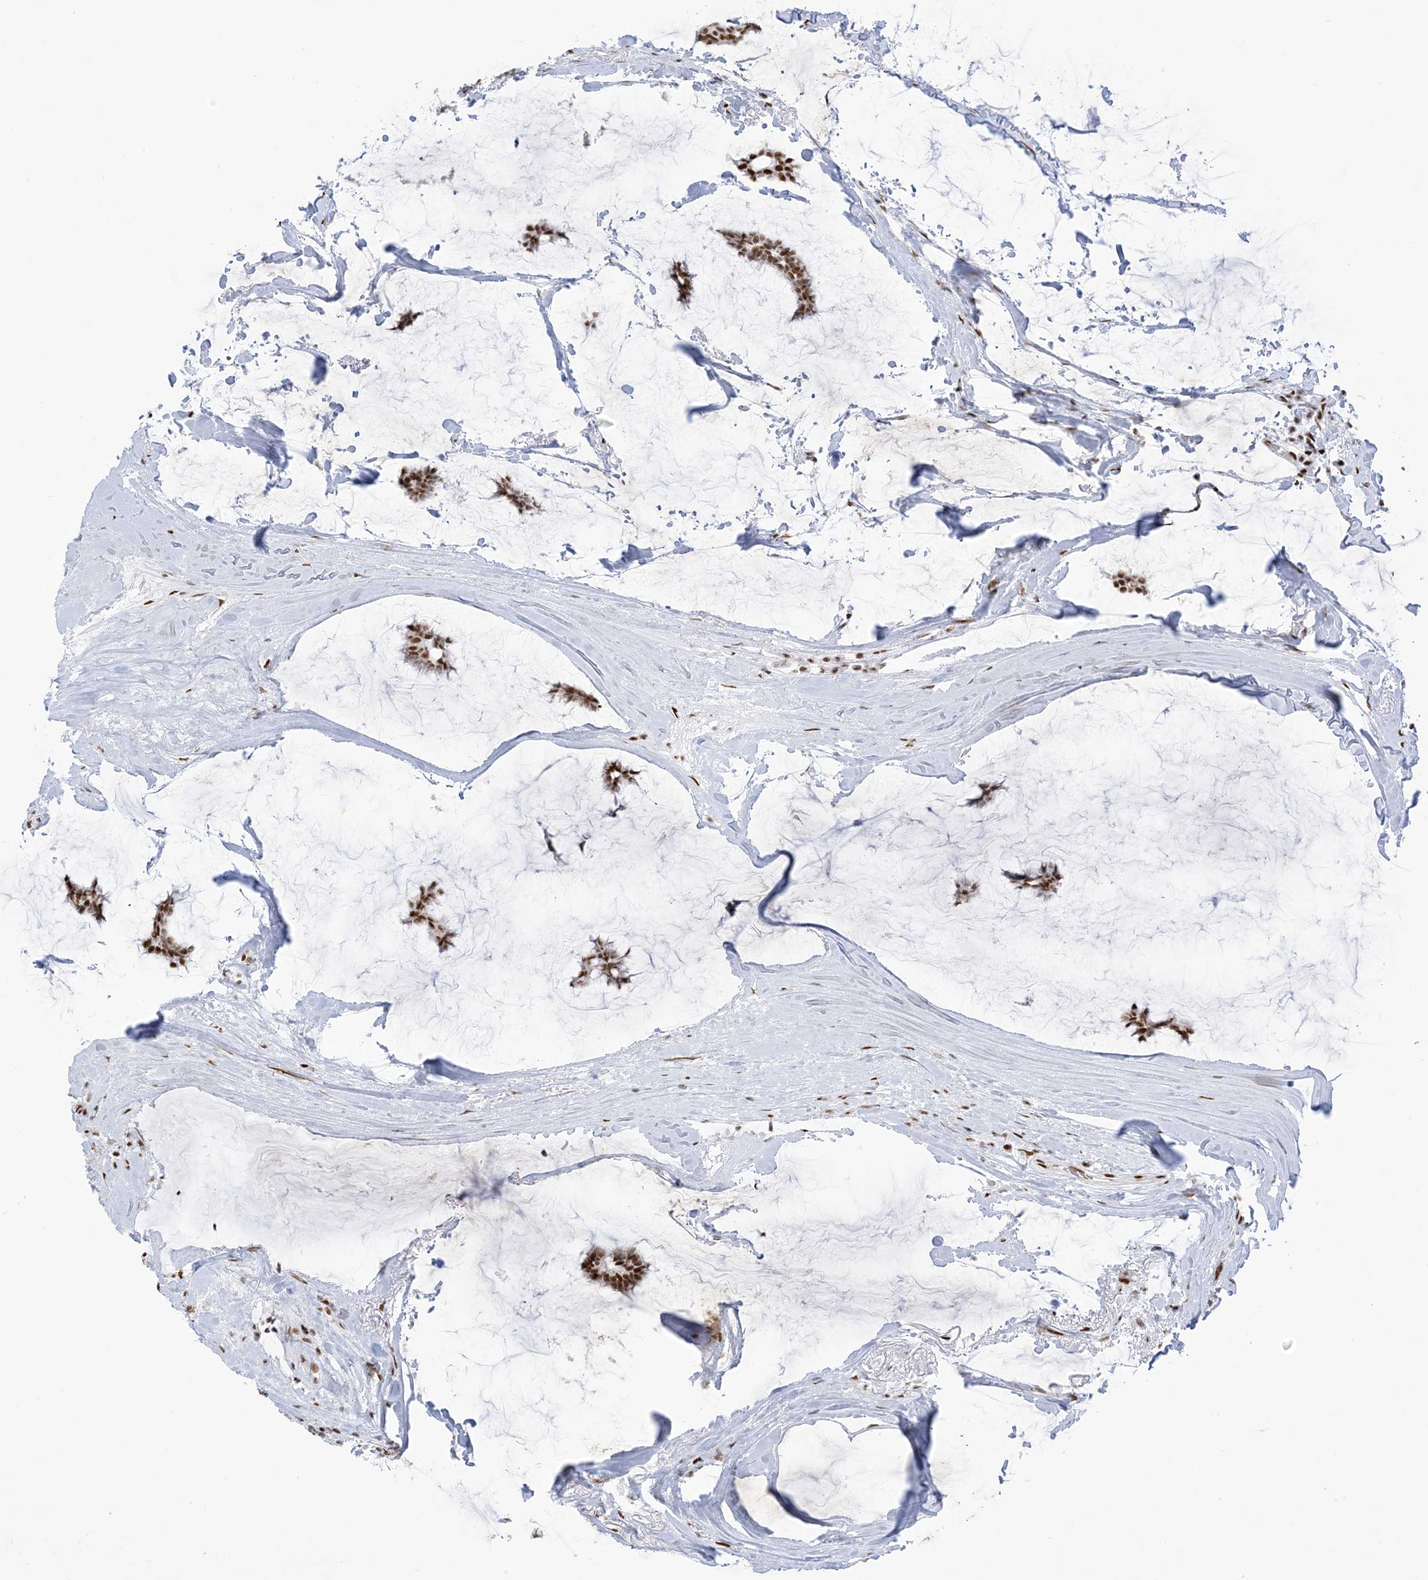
{"staining": {"intensity": "strong", "quantity": ">75%", "location": "nuclear"}, "tissue": "breast cancer", "cell_type": "Tumor cells", "image_type": "cancer", "snomed": [{"axis": "morphology", "description": "Duct carcinoma"}, {"axis": "topography", "description": "Breast"}], "caption": "DAB (3,3'-diaminobenzidine) immunohistochemical staining of human breast intraductal carcinoma demonstrates strong nuclear protein staining in about >75% of tumor cells. The protein of interest is stained brown, and the nuclei are stained in blue (DAB IHC with brightfield microscopy, high magnification).", "gene": "STAG1", "patient": {"sex": "female", "age": 93}}